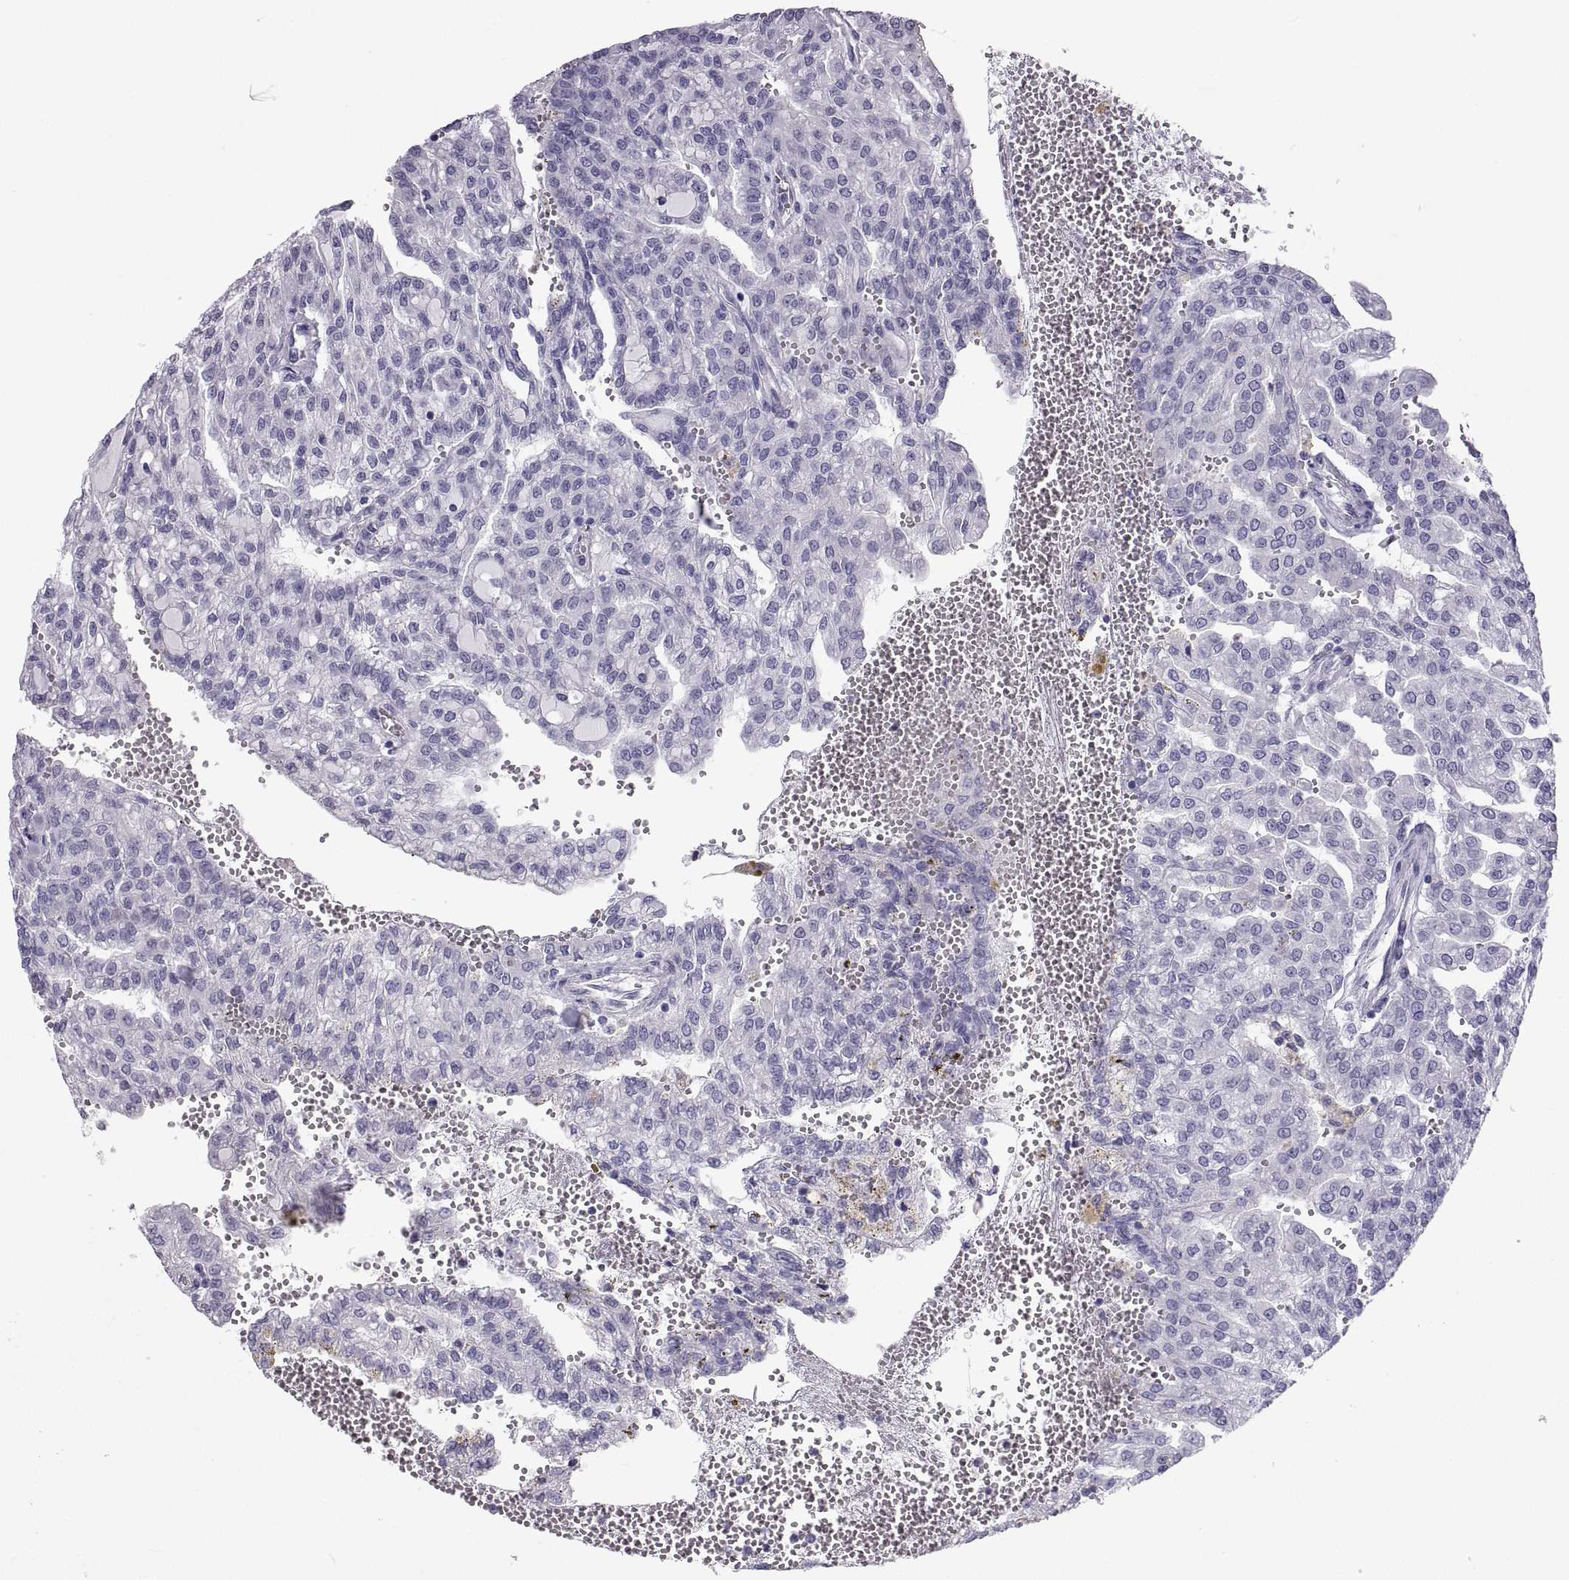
{"staining": {"intensity": "negative", "quantity": "none", "location": "none"}, "tissue": "renal cancer", "cell_type": "Tumor cells", "image_type": "cancer", "snomed": [{"axis": "morphology", "description": "Adenocarcinoma, NOS"}, {"axis": "topography", "description": "Kidney"}], "caption": "This micrograph is of renal cancer stained with immunohistochemistry (IHC) to label a protein in brown with the nuclei are counter-stained blue. There is no staining in tumor cells.", "gene": "PCSK1N", "patient": {"sex": "male", "age": 63}}